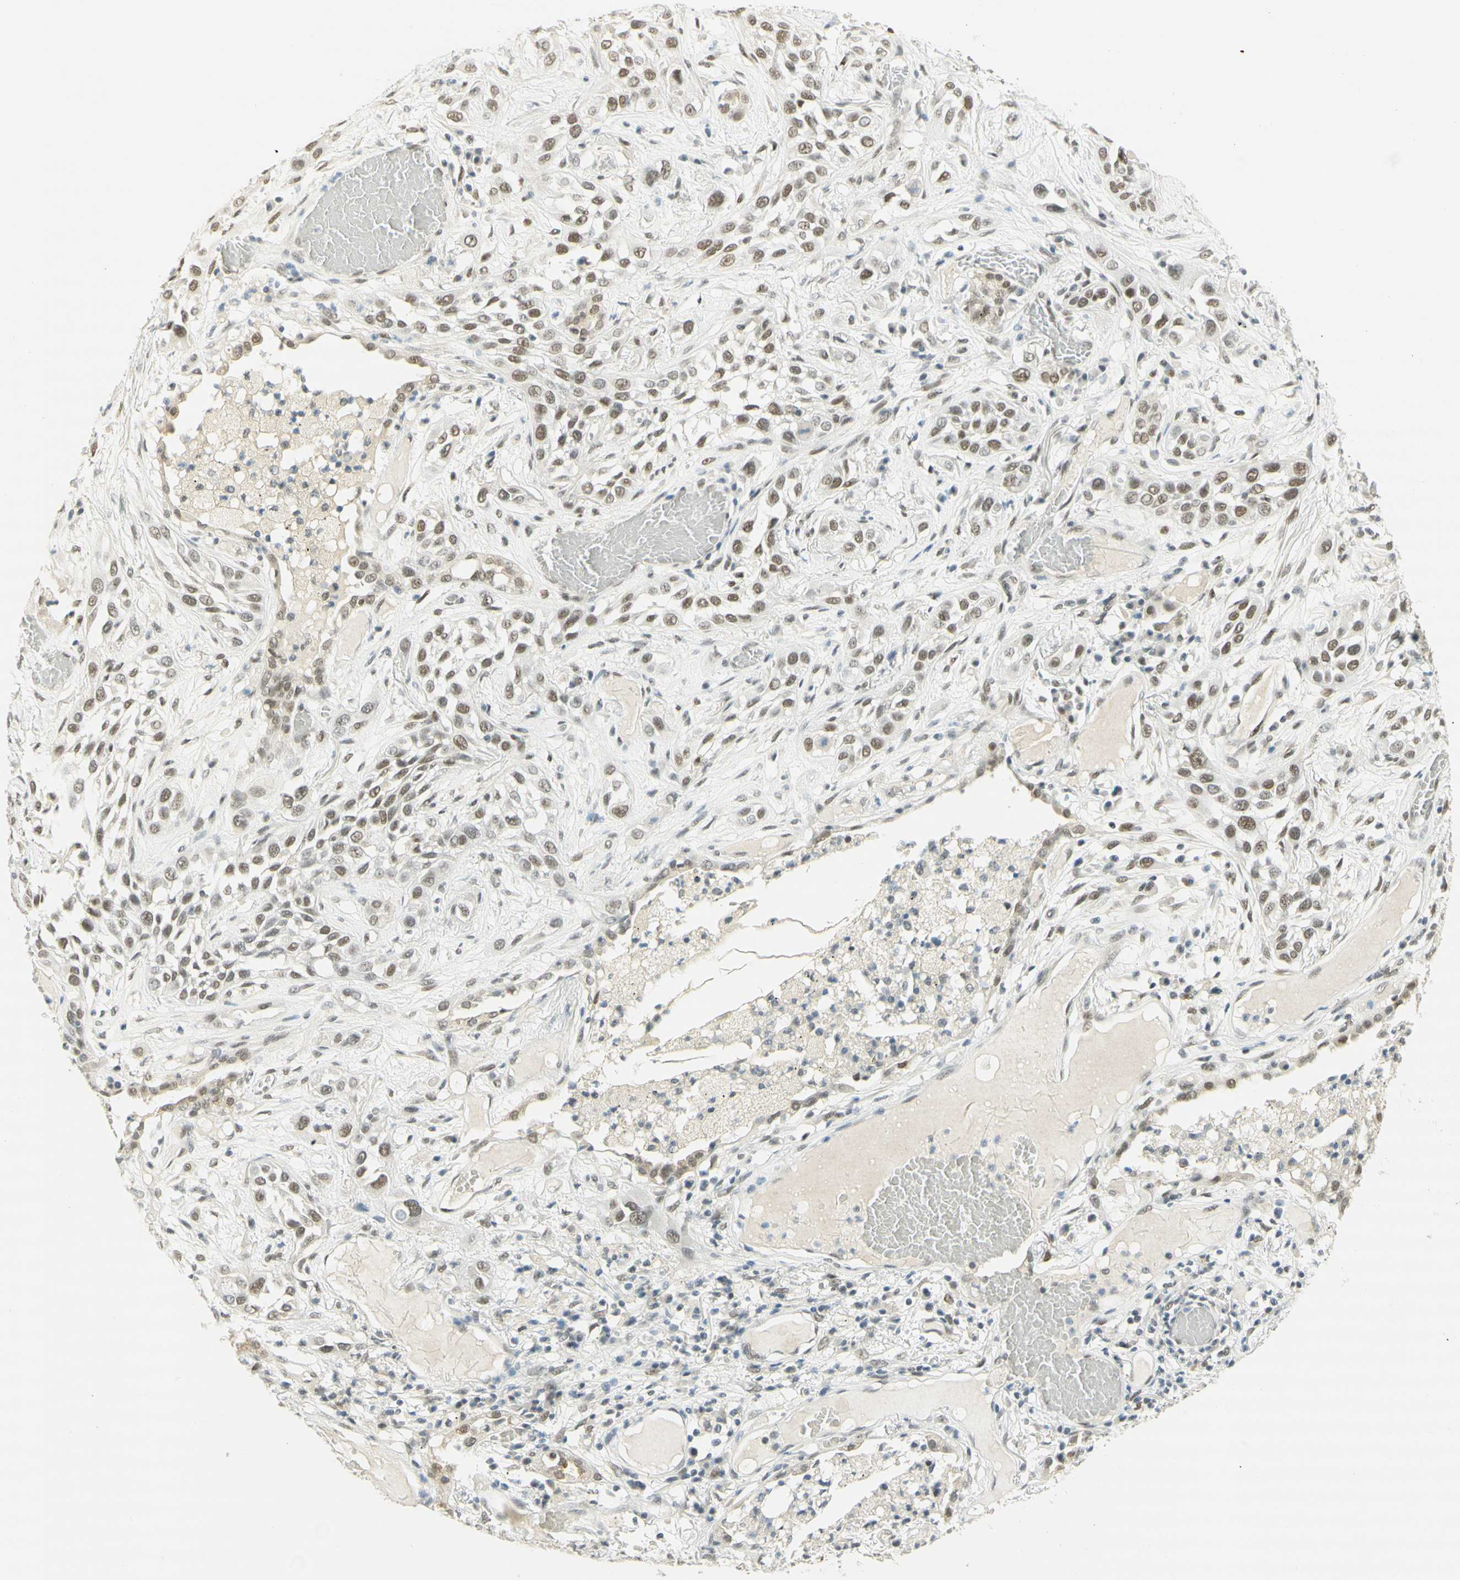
{"staining": {"intensity": "weak", "quantity": ">75%", "location": "nuclear"}, "tissue": "lung cancer", "cell_type": "Tumor cells", "image_type": "cancer", "snomed": [{"axis": "morphology", "description": "Squamous cell carcinoma, NOS"}, {"axis": "topography", "description": "Lung"}], "caption": "Protein analysis of lung squamous cell carcinoma tissue demonstrates weak nuclear expression in approximately >75% of tumor cells. The protein is stained brown, and the nuclei are stained in blue (DAB (3,3'-diaminobenzidine) IHC with brightfield microscopy, high magnification).", "gene": "PMS2", "patient": {"sex": "male", "age": 71}}